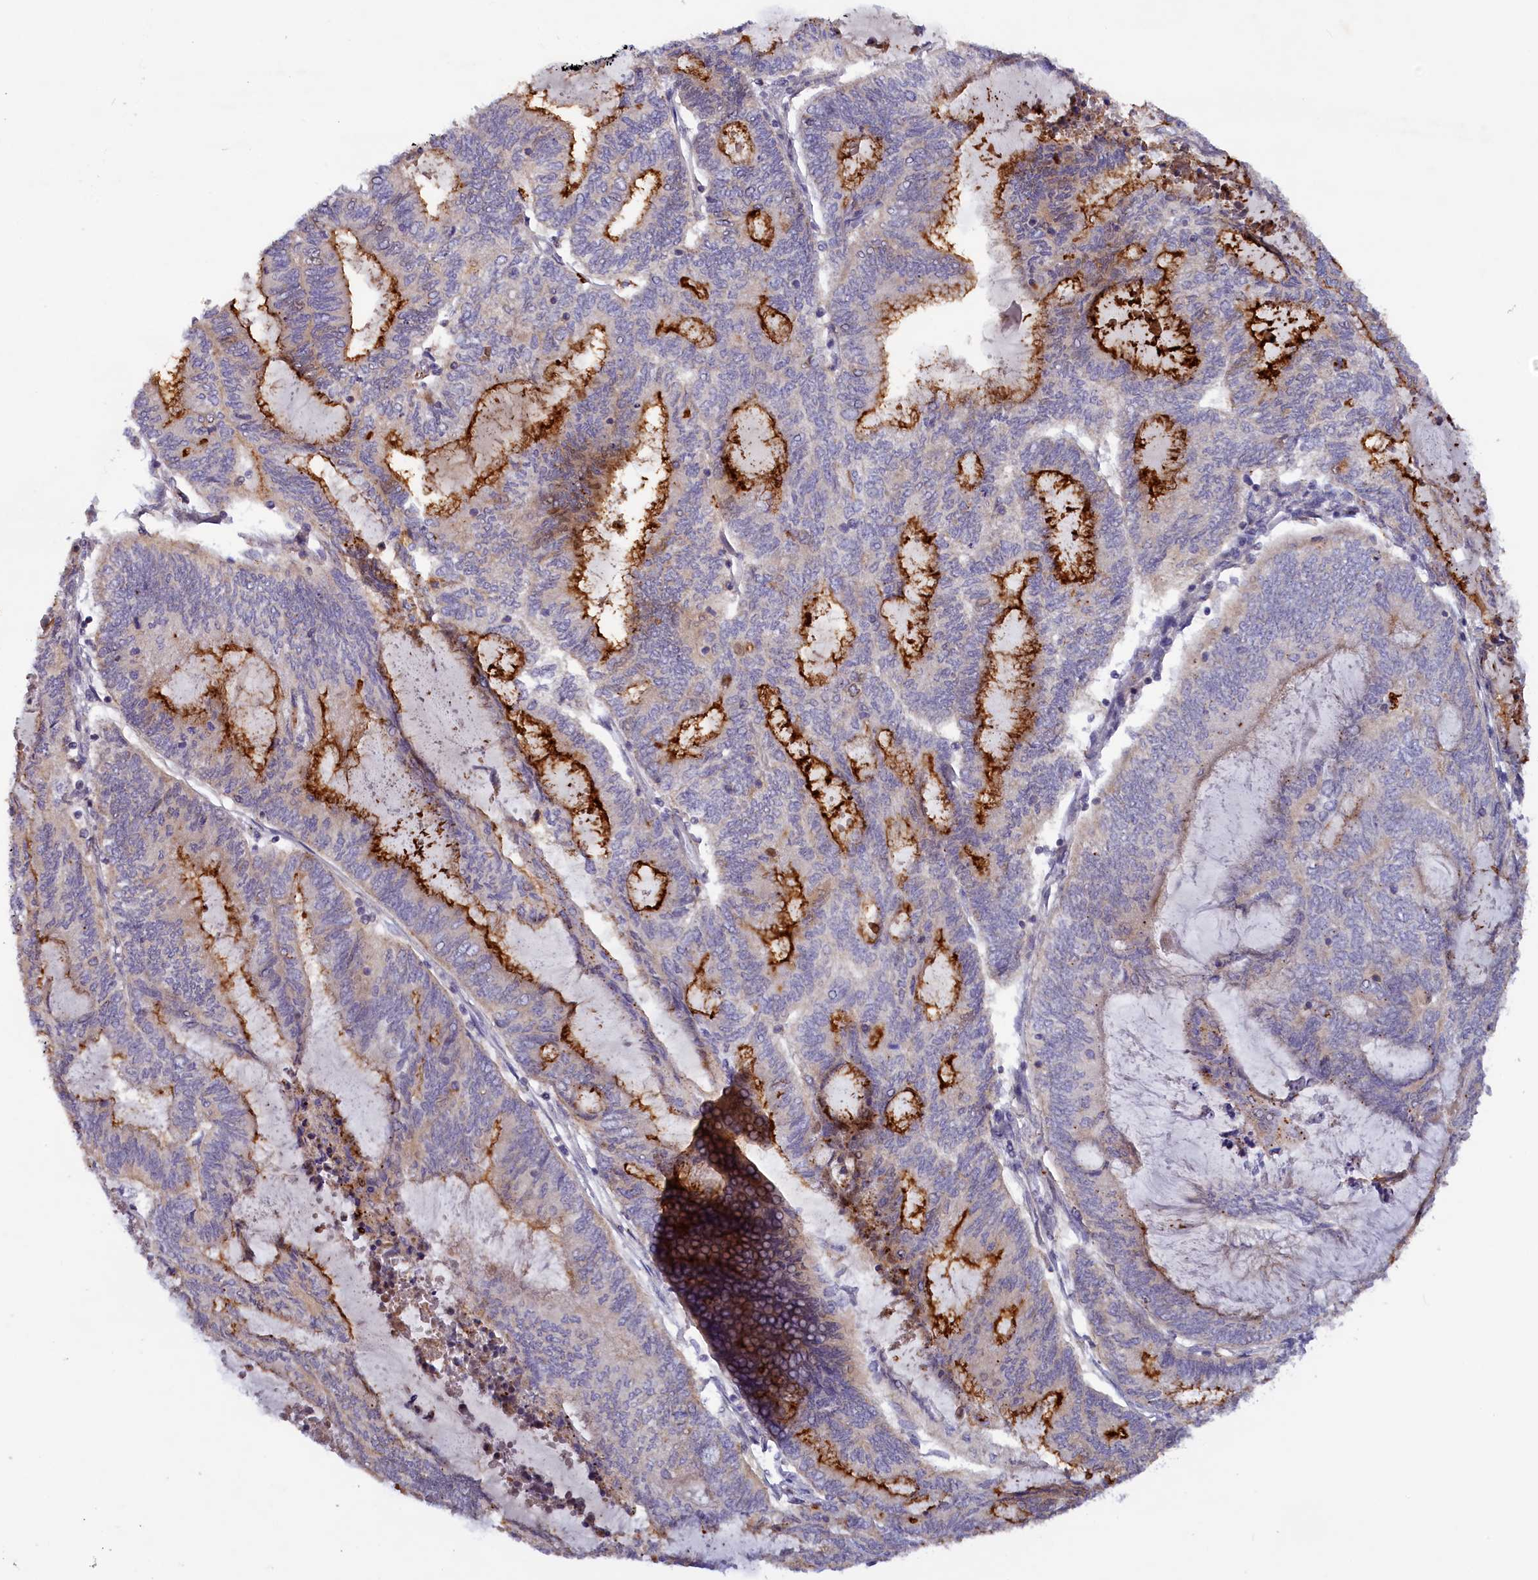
{"staining": {"intensity": "strong", "quantity": "<25%", "location": "cytoplasmic/membranous"}, "tissue": "endometrial cancer", "cell_type": "Tumor cells", "image_type": "cancer", "snomed": [{"axis": "morphology", "description": "Adenocarcinoma, NOS"}, {"axis": "topography", "description": "Uterus"}, {"axis": "topography", "description": "Endometrium"}], "caption": "Human endometrial cancer (adenocarcinoma) stained for a protein (brown) exhibits strong cytoplasmic/membranous positive expression in about <25% of tumor cells.", "gene": "HYKK", "patient": {"sex": "female", "age": 70}}